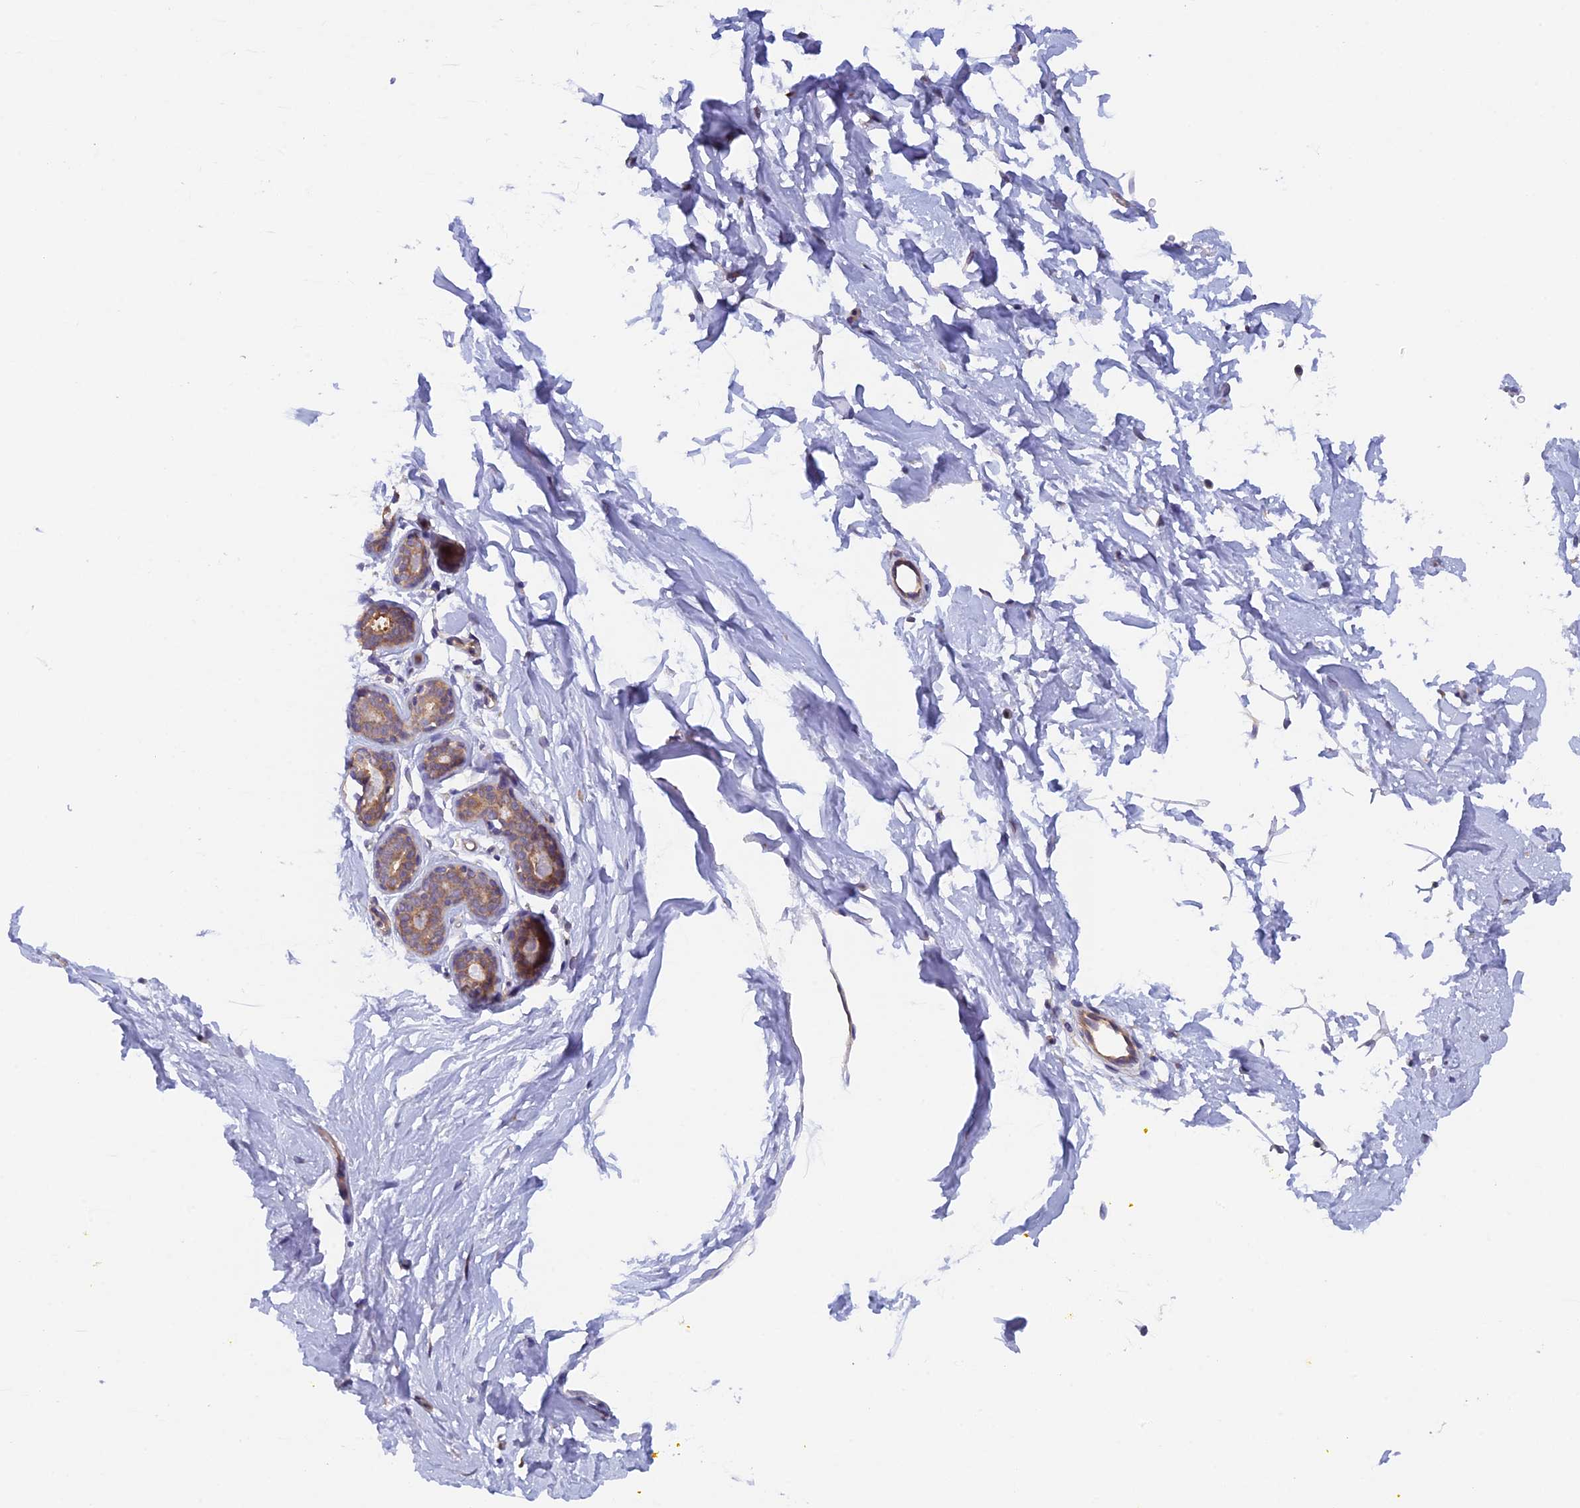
{"staining": {"intensity": "negative", "quantity": "none", "location": "none"}, "tissue": "adipose tissue", "cell_type": "Adipocytes", "image_type": "normal", "snomed": [{"axis": "morphology", "description": "Normal tissue, NOS"}, {"axis": "topography", "description": "Breast"}], "caption": "Immunohistochemical staining of unremarkable human adipose tissue reveals no significant expression in adipocytes. Nuclei are stained in blue.", "gene": "FZR1", "patient": {"sex": "female", "age": 23}}